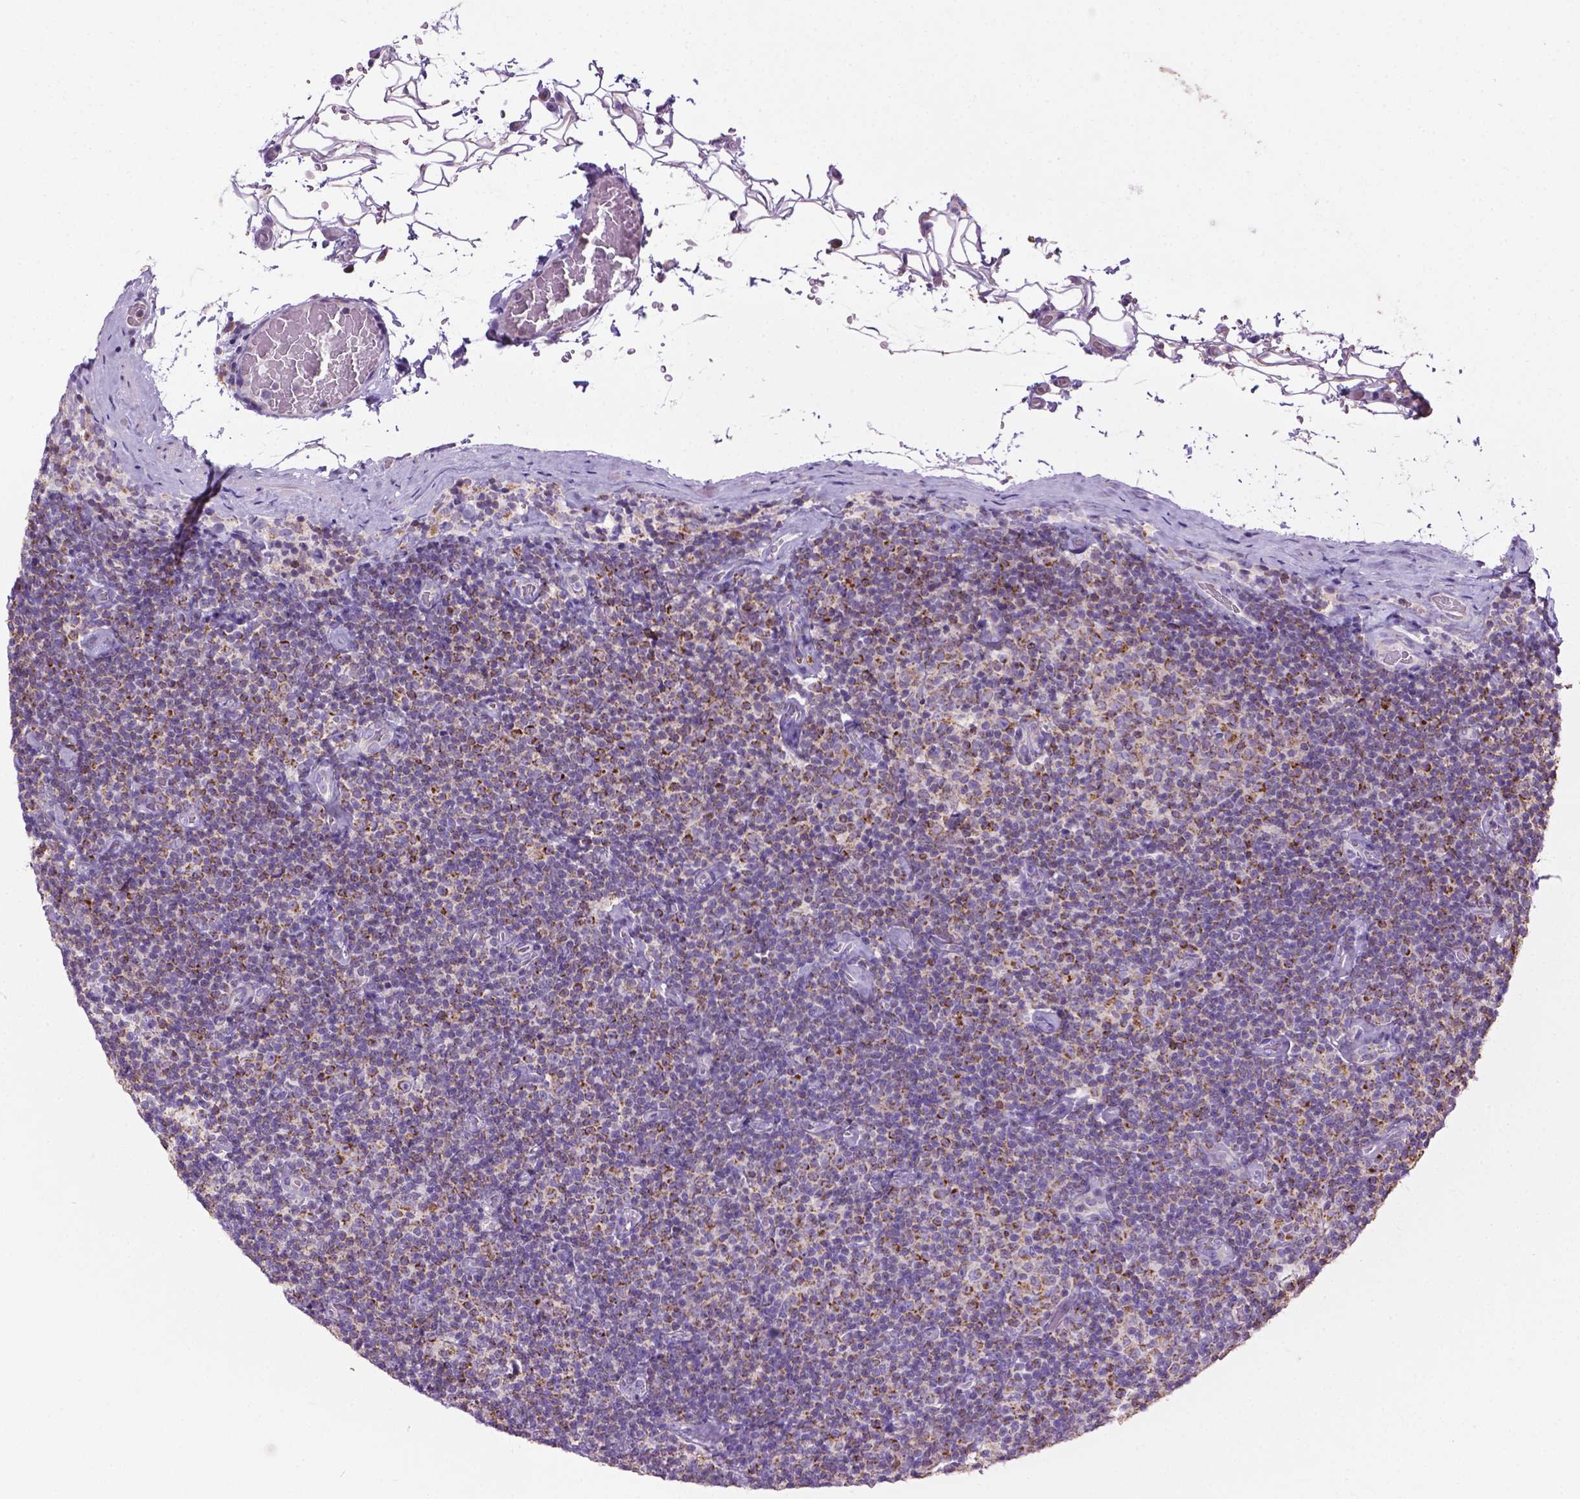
{"staining": {"intensity": "moderate", "quantity": "25%-75%", "location": "cytoplasmic/membranous"}, "tissue": "lymphoma", "cell_type": "Tumor cells", "image_type": "cancer", "snomed": [{"axis": "morphology", "description": "Malignant lymphoma, non-Hodgkin's type, Low grade"}, {"axis": "topography", "description": "Lymph node"}], "caption": "Immunohistochemistry (IHC) image of malignant lymphoma, non-Hodgkin's type (low-grade) stained for a protein (brown), which exhibits medium levels of moderate cytoplasmic/membranous staining in approximately 25%-75% of tumor cells.", "gene": "VDAC1", "patient": {"sex": "male", "age": 81}}